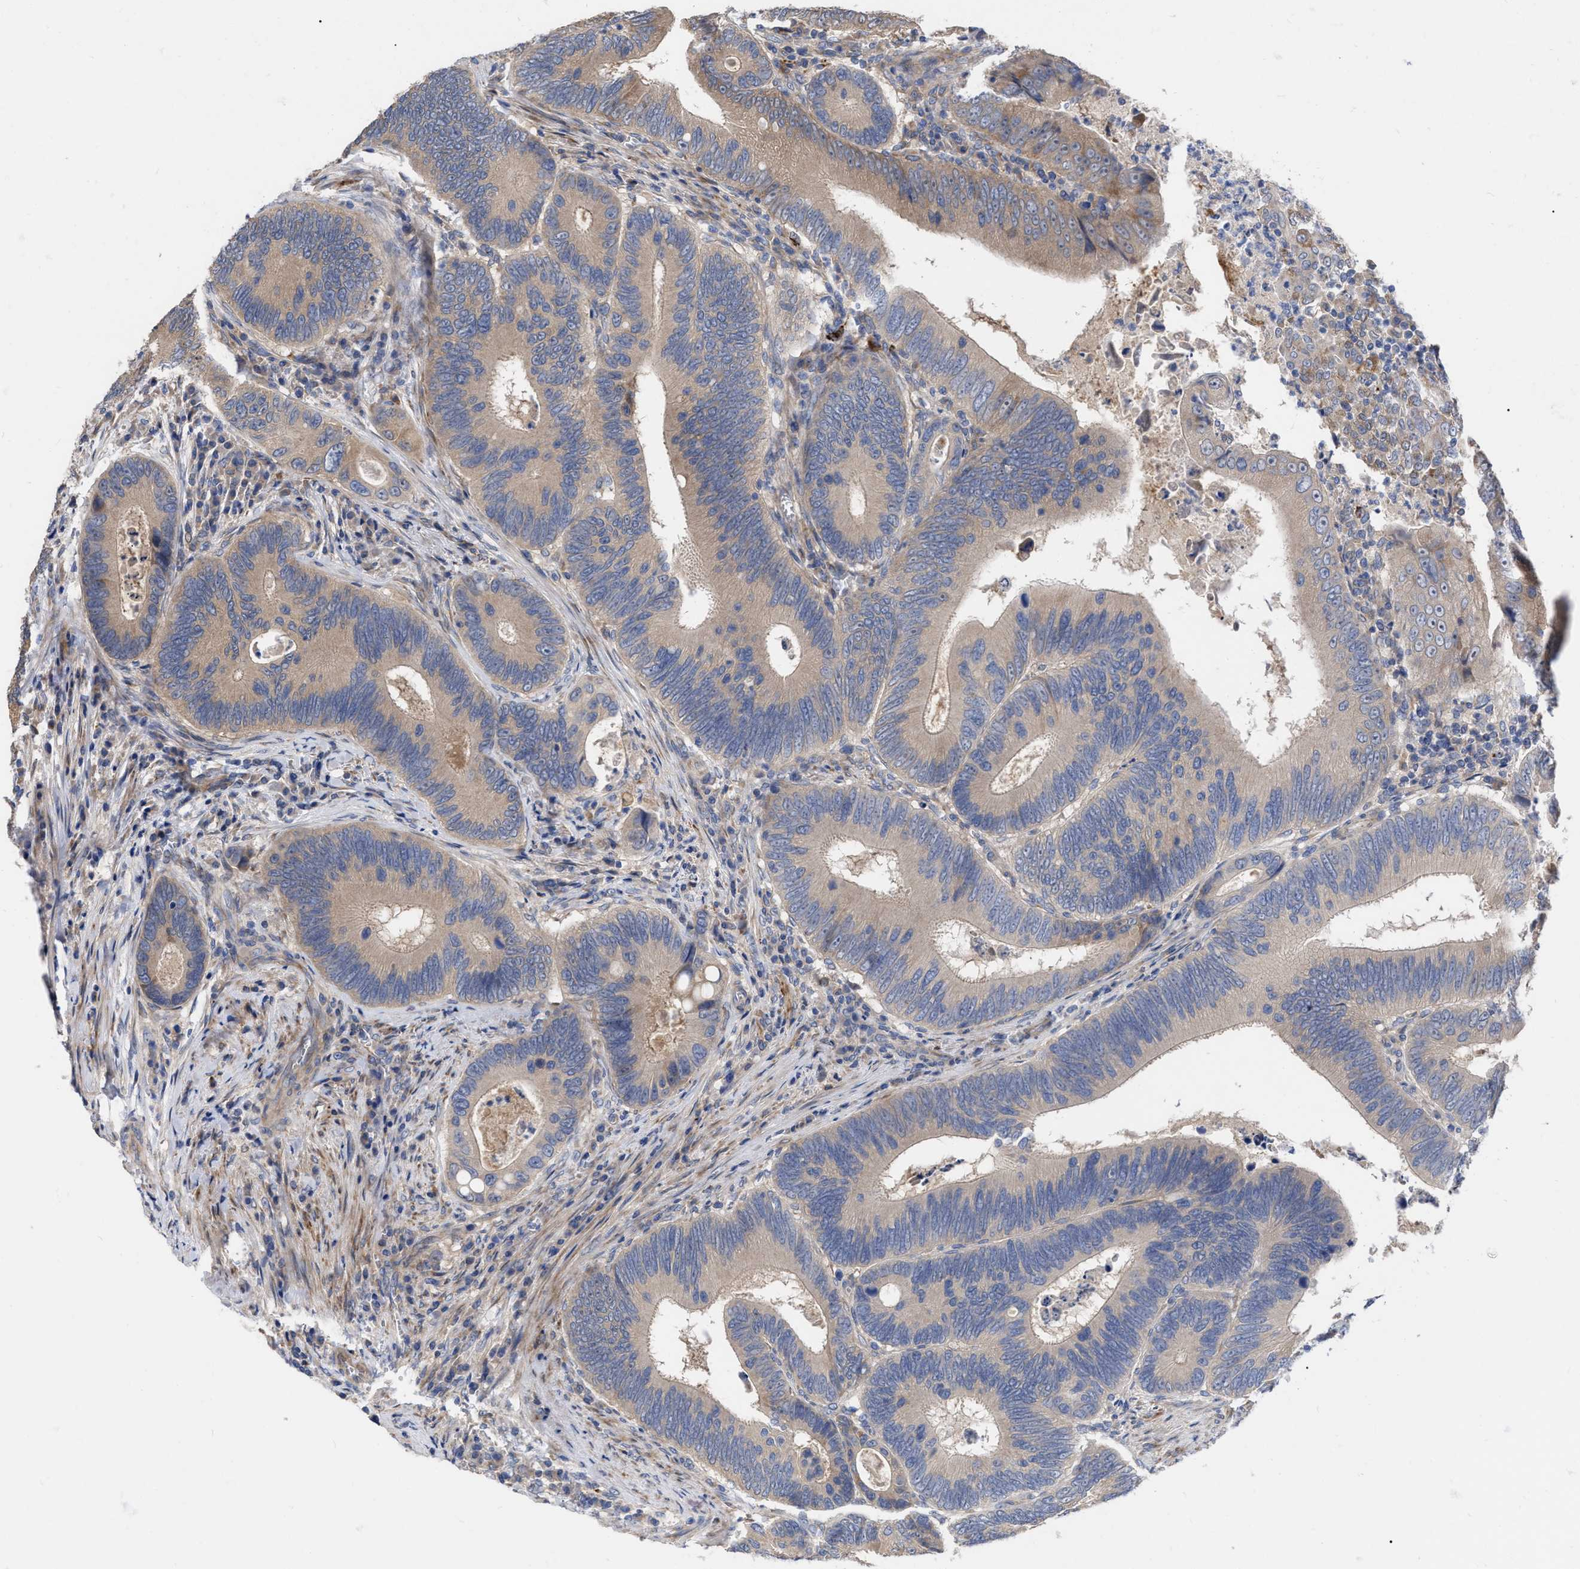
{"staining": {"intensity": "weak", "quantity": ">75%", "location": "cytoplasmic/membranous"}, "tissue": "colorectal cancer", "cell_type": "Tumor cells", "image_type": "cancer", "snomed": [{"axis": "morphology", "description": "Inflammation, NOS"}, {"axis": "morphology", "description": "Adenocarcinoma, NOS"}, {"axis": "topography", "description": "Colon"}], "caption": "Colorectal cancer (adenocarcinoma) tissue exhibits weak cytoplasmic/membranous staining in approximately >75% of tumor cells, visualized by immunohistochemistry.", "gene": "MLST8", "patient": {"sex": "male", "age": 72}}